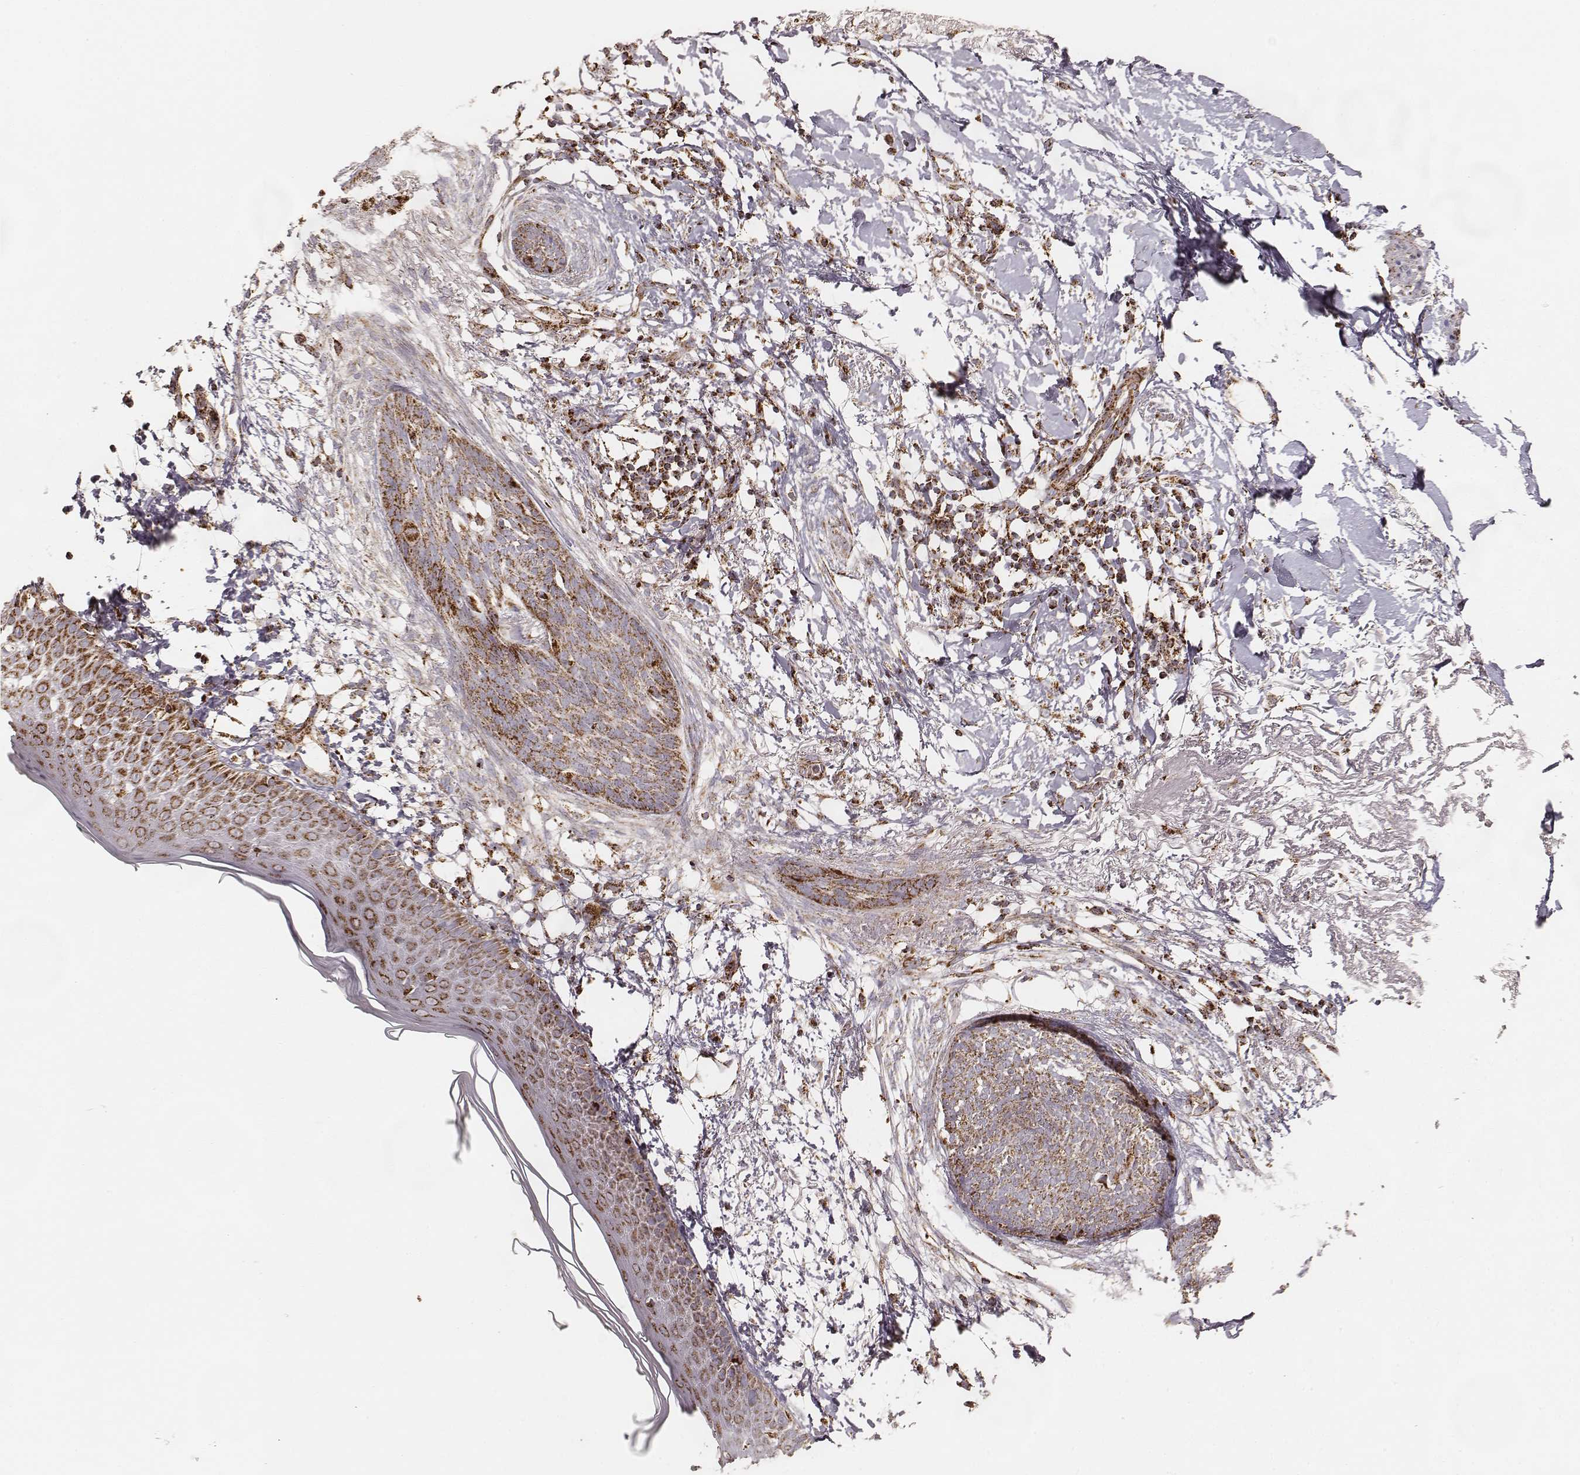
{"staining": {"intensity": "strong", "quantity": ">75%", "location": "cytoplasmic/membranous"}, "tissue": "skin cancer", "cell_type": "Tumor cells", "image_type": "cancer", "snomed": [{"axis": "morphology", "description": "Normal tissue, NOS"}, {"axis": "morphology", "description": "Basal cell carcinoma"}, {"axis": "topography", "description": "Skin"}], "caption": "Protein staining by immunohistochemistry displays strong cytoplasmic/membranous staining in approximately >75% of tumor cells in skin cancer. The staining was performed using DAB (3,3'-diaminobenzidine), with brown indicating positive protein expression. Nuclei are stained blue with hematoxylin.", "gene": "CS", "patient": {"sex": "male", "age": 84}}